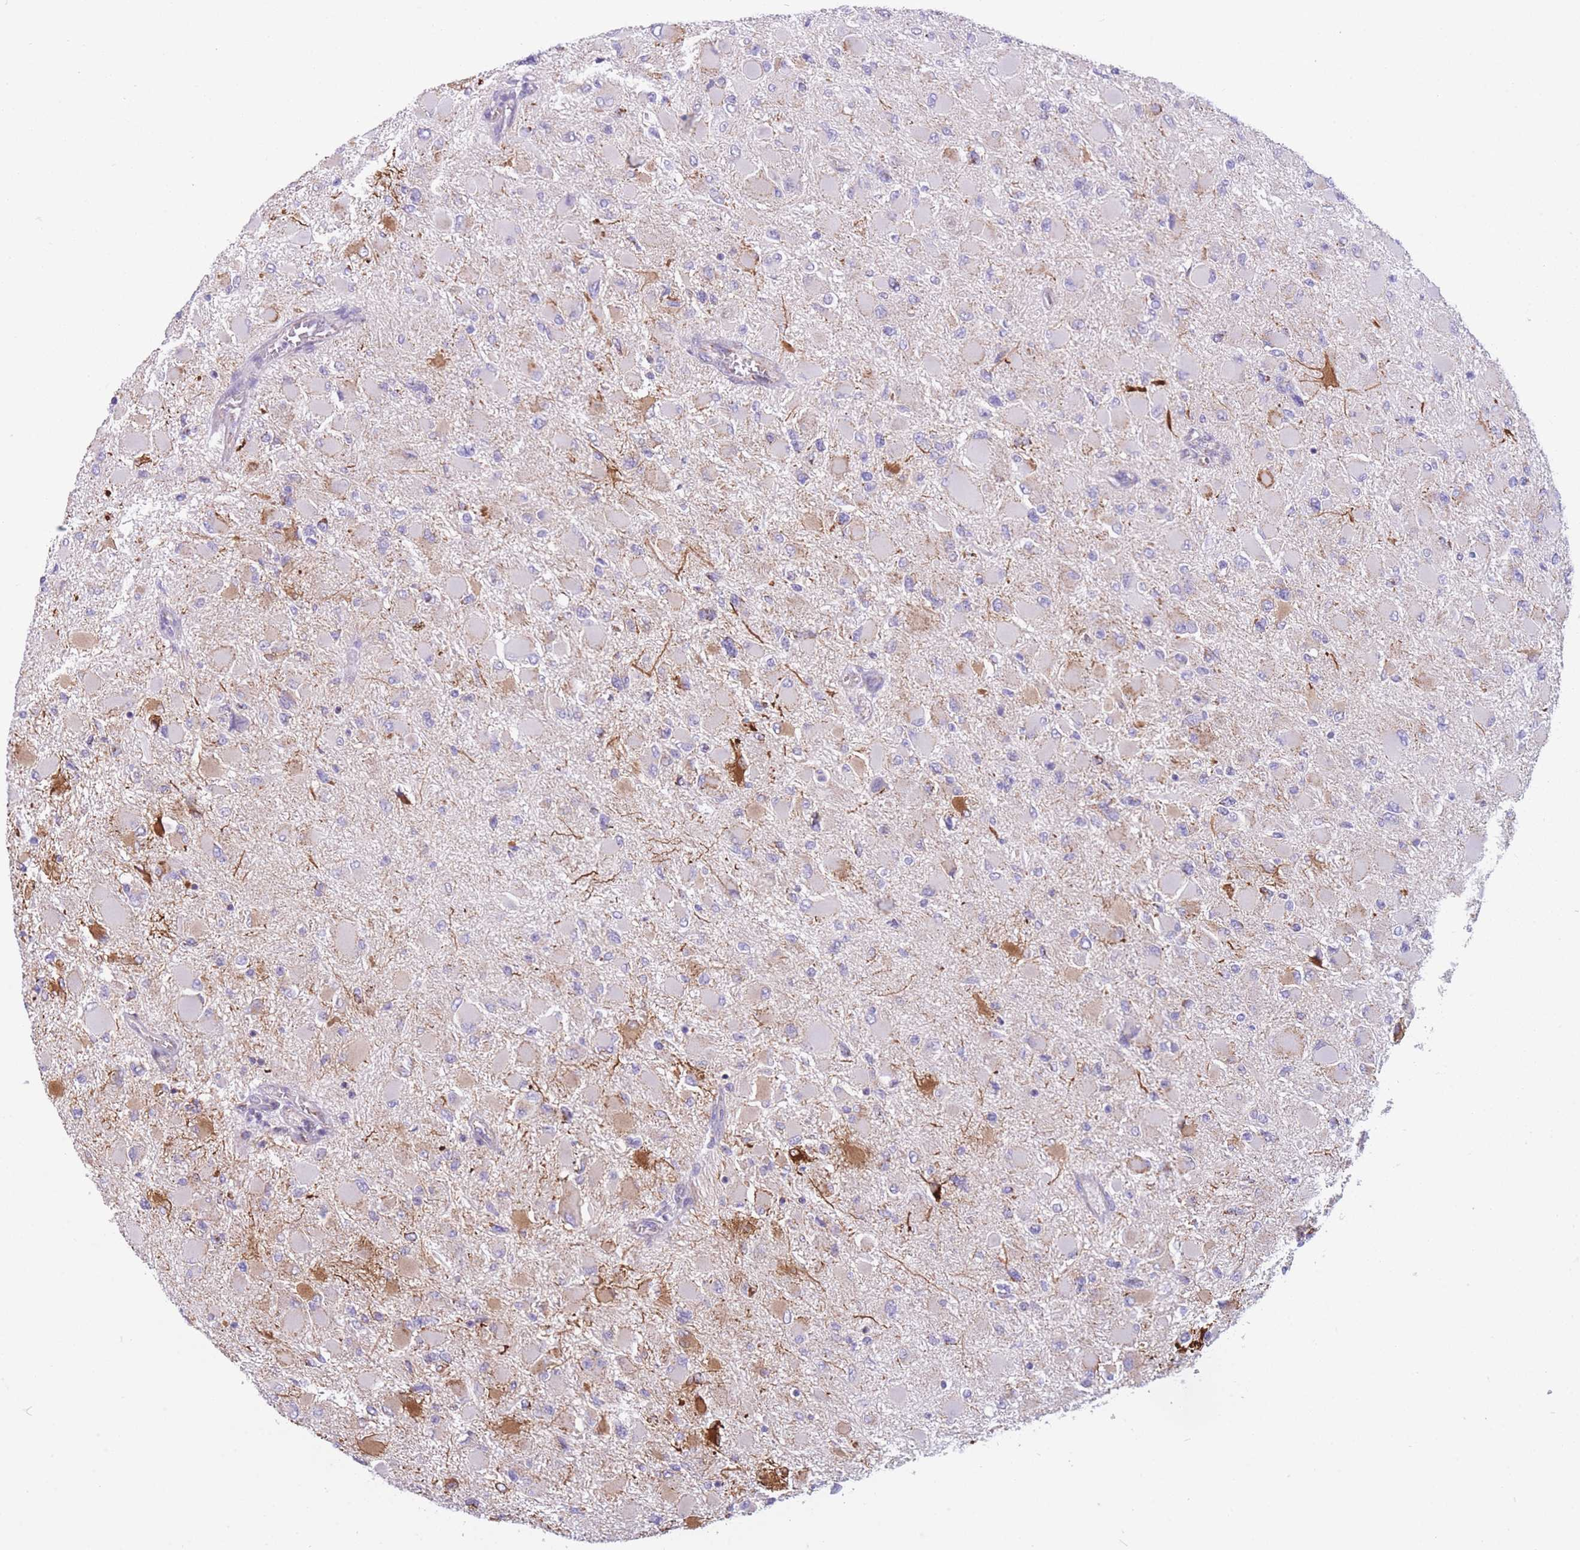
{"staining": {"intensity": "negative", "quantity": "none", "location": "none"}, "tissue": "glioma", "cell_type": "Tumor cells", "image_type": "cancer", "snomed": [{"axis": "morphology", "description": "Glioma, malignant, High grade"}, {"axis": "topography", "description": "Cerebral cortex"}], "caption": "There is no significant staining in tumor cells of glioma.", "gene": "PDHA1", "patient": {"sex": "female", "age": 36}}